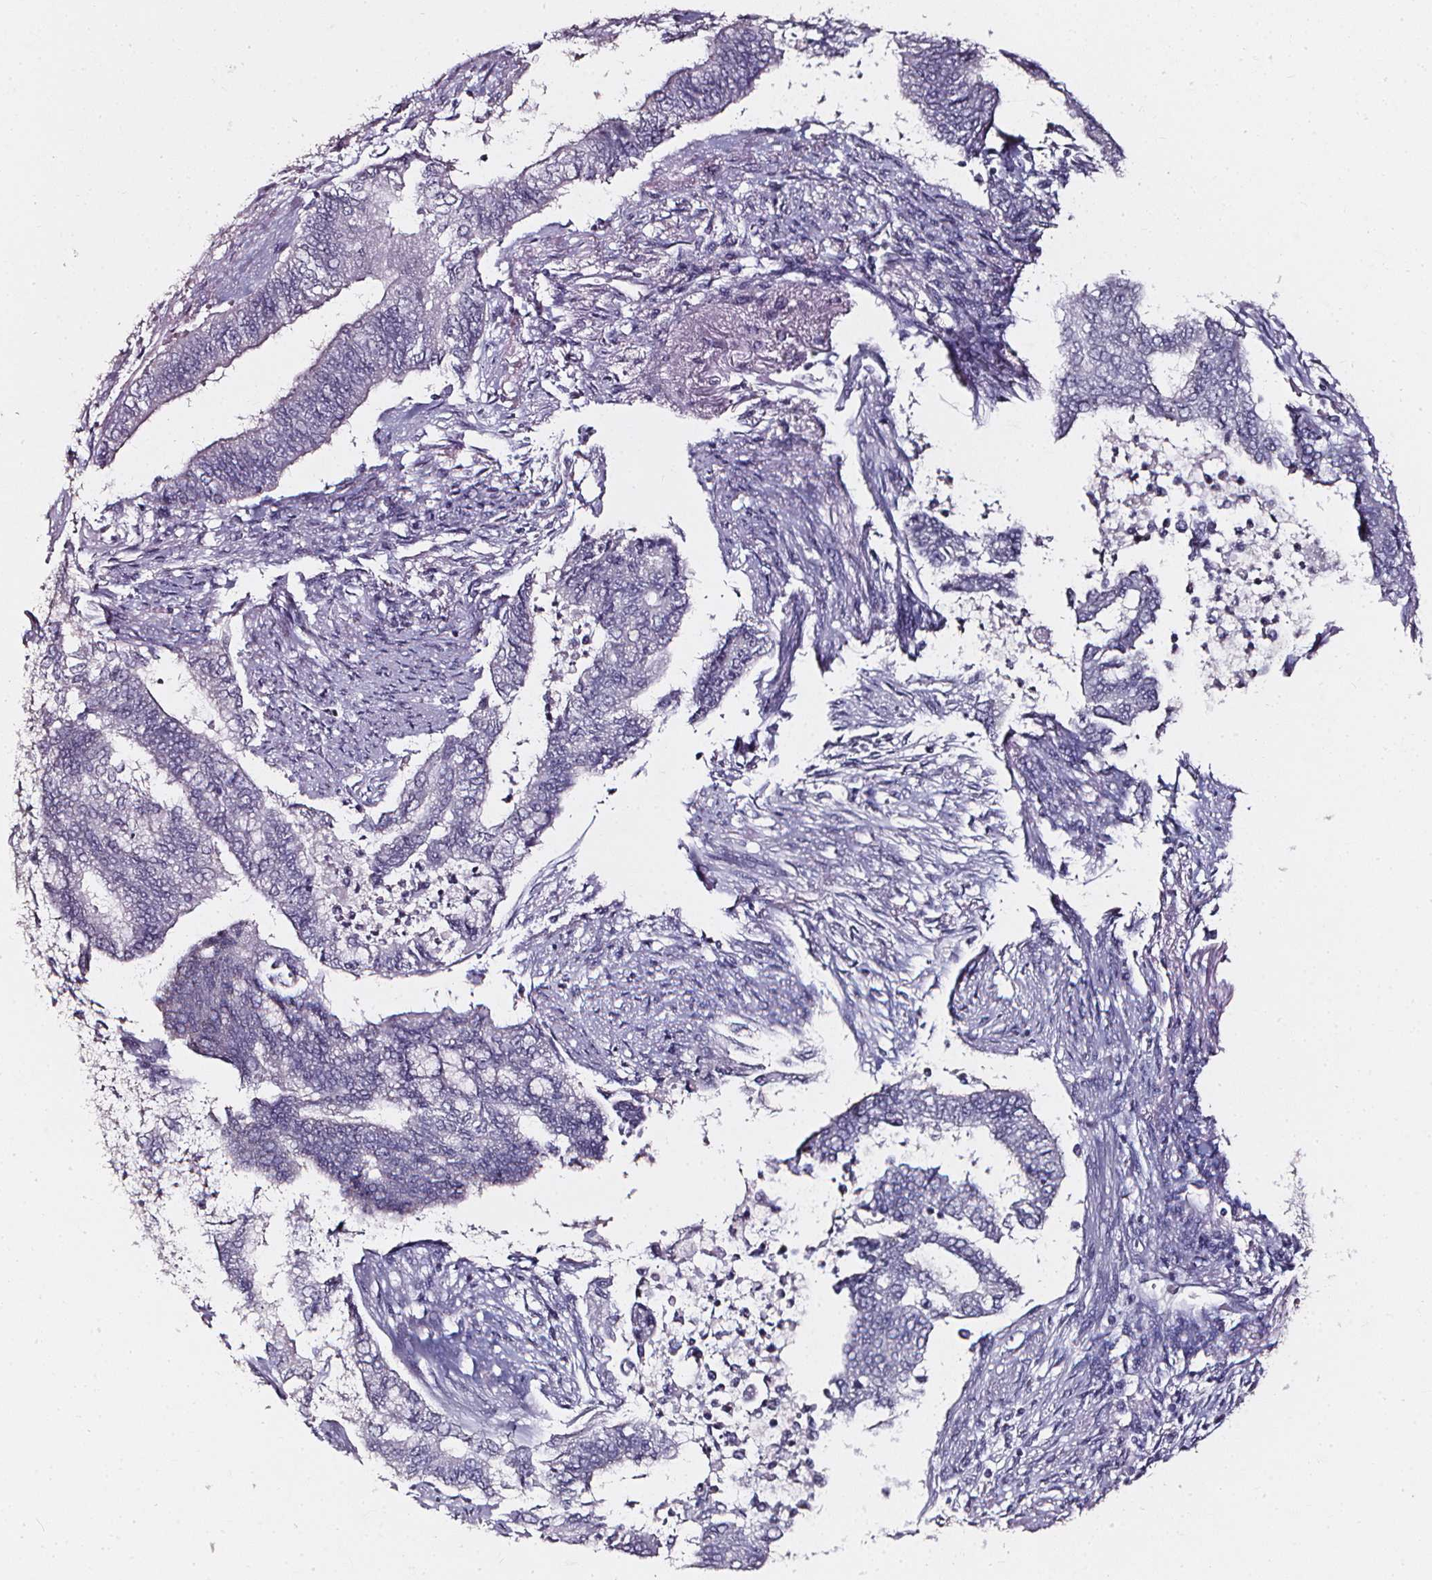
{"staining": {"intensity": "negative", "quantity": "none", "location": "none"}, "tissue": "endometrial cancer", "cell_type": "Tumor cells", "image_type": "cancer", "snomed": [{"axis": "morphology", "description": "Adenocarcinoma, NOS"}, {"axis": "topography", "description": "Endometrium"}], "caption": "This is an immunohistochemistry micrograph of human endometrial adenocarcinoma. There is no positivity in tumor cells.", "gene": "DEFA5", "patient": {"sex": "female", "age": 65}}